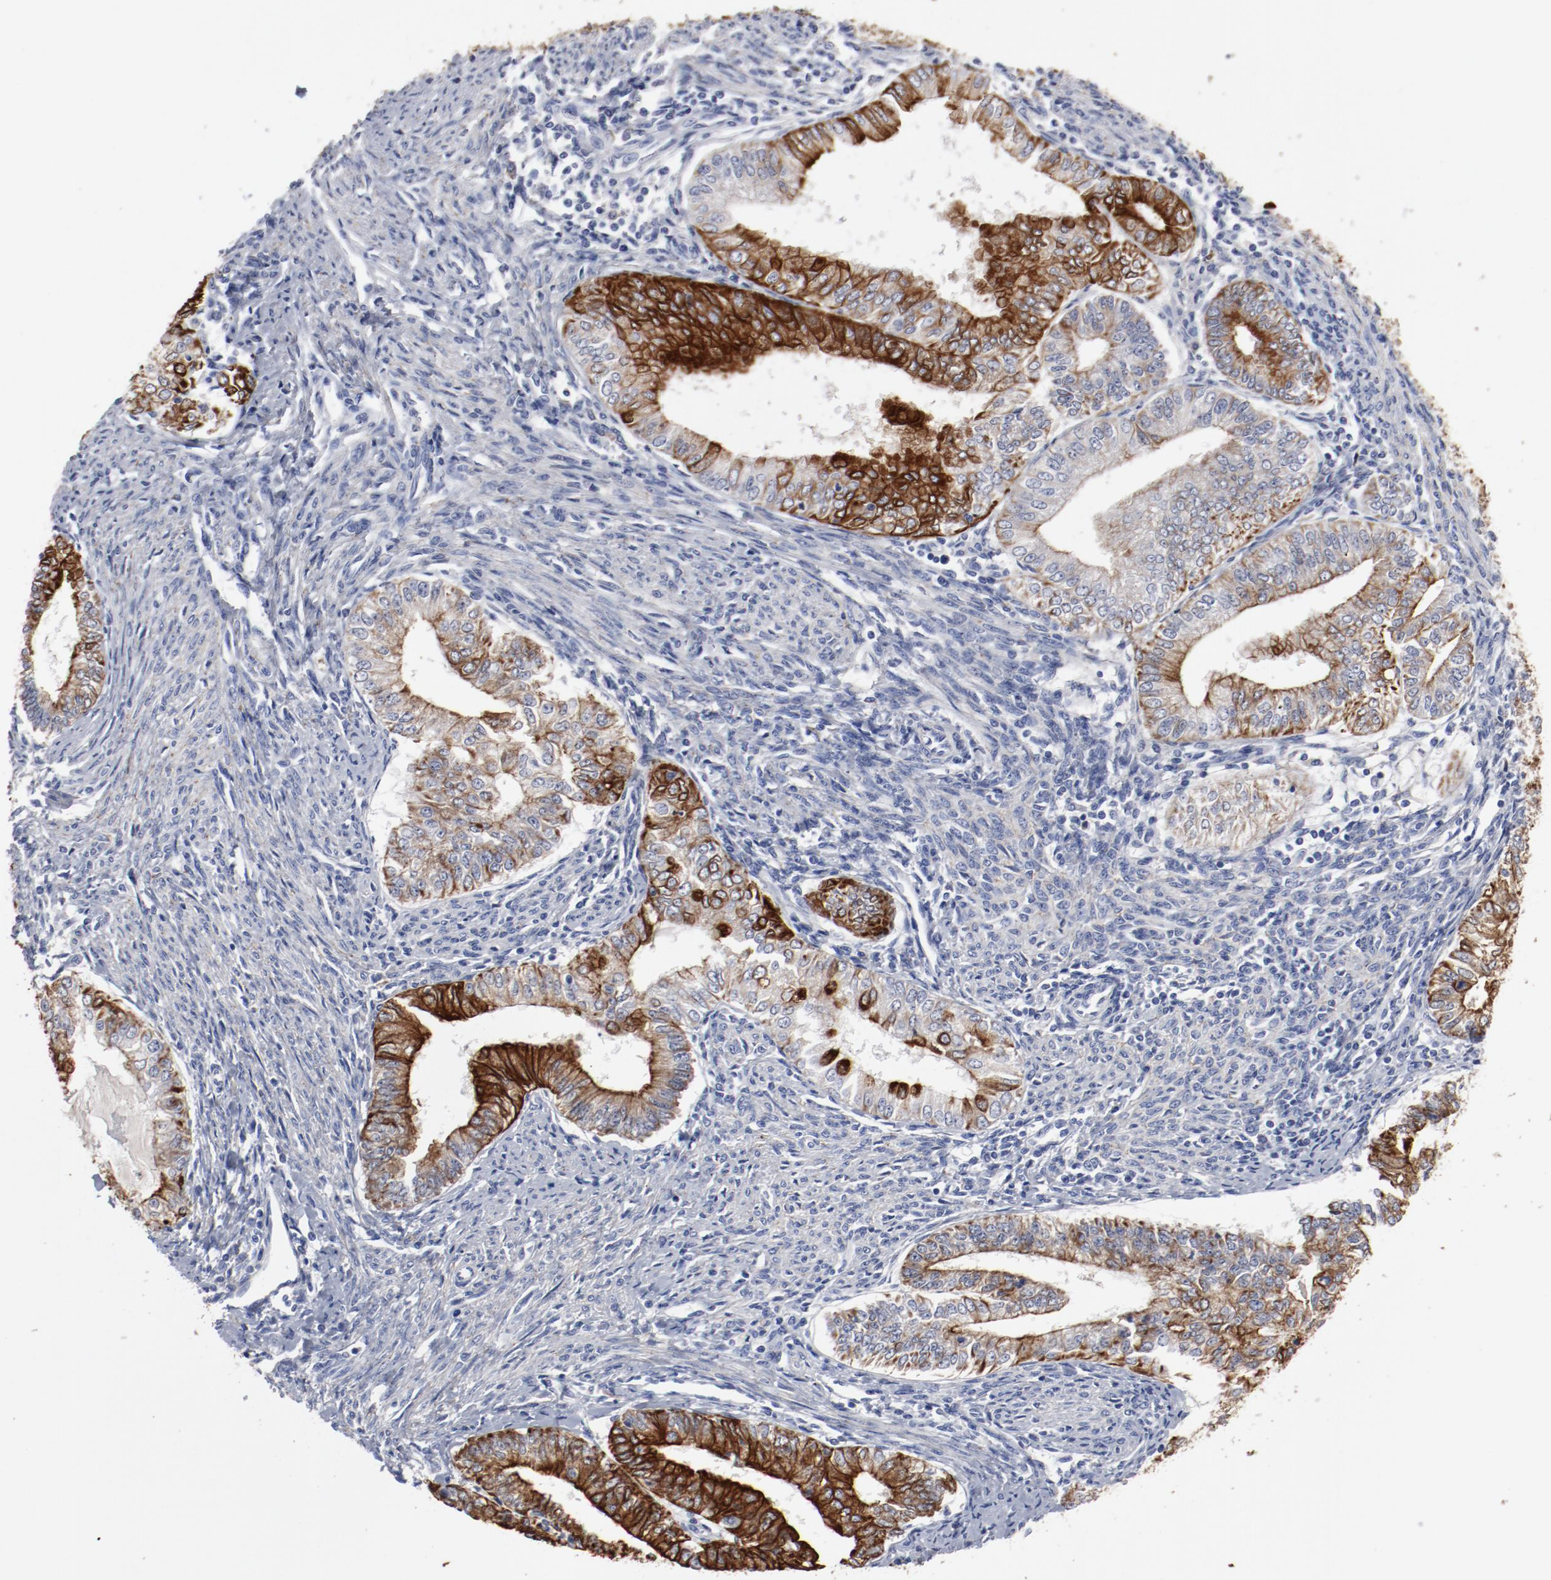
{"staining": {"intensity": "strong", "quantity": ">75%", "location": "cytoplasmic/membranous"}, "tissue": "endometrial cancer", "cell_type": "Tumor cells", "image_type": "cancer", "snomed": [{"axis": "morphology", "description": "Adenocarcinoma, NOS"}, {"axis": "topography", "description": "Endometrium"}], "caption": "Adenocarcinoma (endometrial) stained with immunohistochemistry (IHC) reveals strong cytoplasmic/membranous expression in about >75% of tumor cells. (DAB (3,3'-diaminobenzidine) IHC, brown staining for protein, blue staining for nuclei).", "gene": "TSPAN6", "patient": {"sex": "female", "age": 66}}